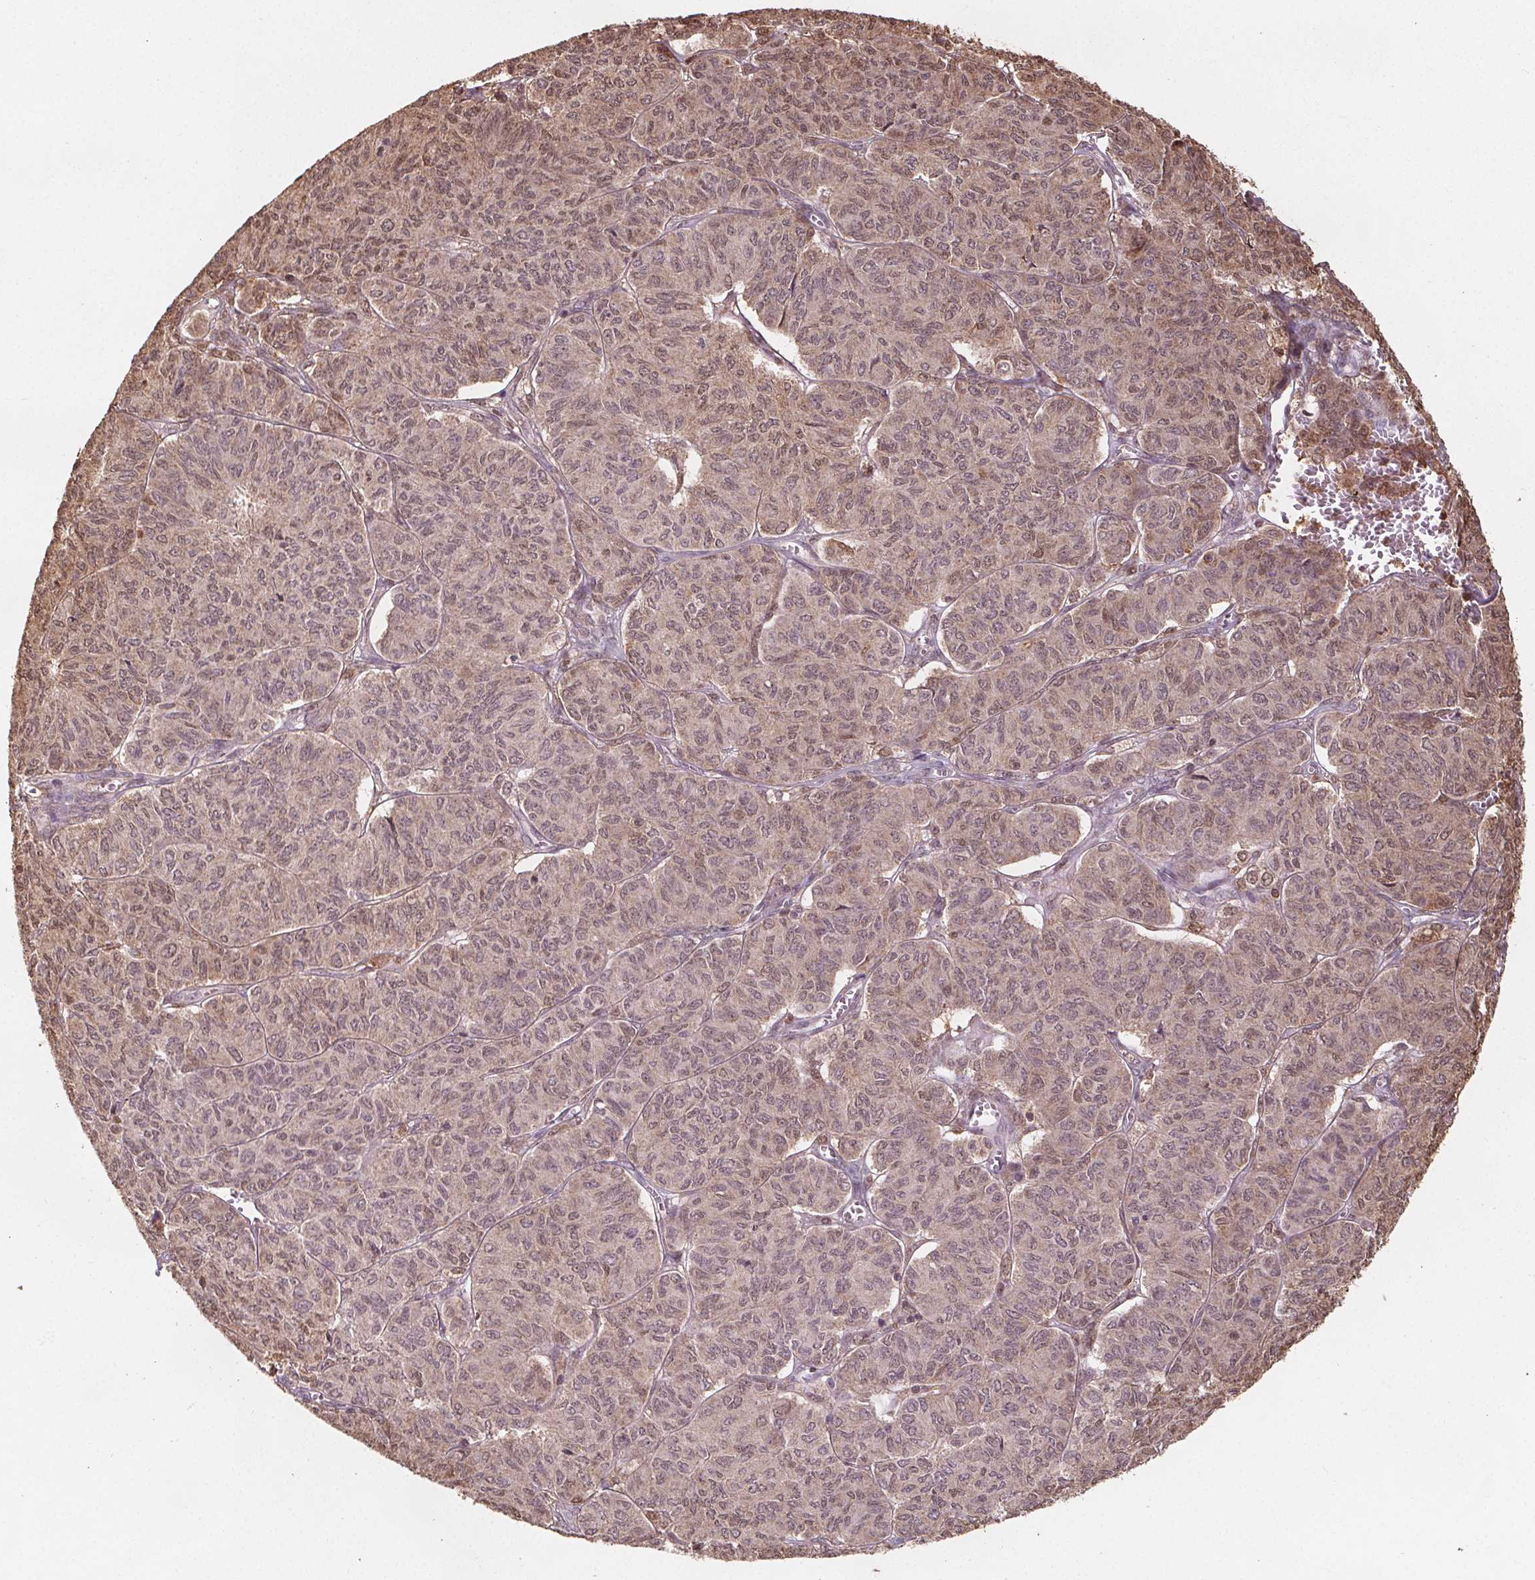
{"staining": {"intensity": "weak", "quantity": ">75%", "location": "cytoplasmic/membranous,nuclear"}, "tissue": "ovarian cancer", "cell_type": "Tumor cells", "image_type": "cancer", "snomed": [{"axis": "morphology", "description": "Carcinoma, endometroid"}, {"axis": "topography", "description": "Ovary"}], "caption": "This histopathology image exhibits ovarian endometroid carcinoma stained with IHC to label a protein in brown. The cytoplasmic/membranous and nuclear of tumor cells show weak positivity for the protein. Nuclei are counter-stained blue.", "gene": "ENO1", "patient": {"sex": "female", "age": 80}}